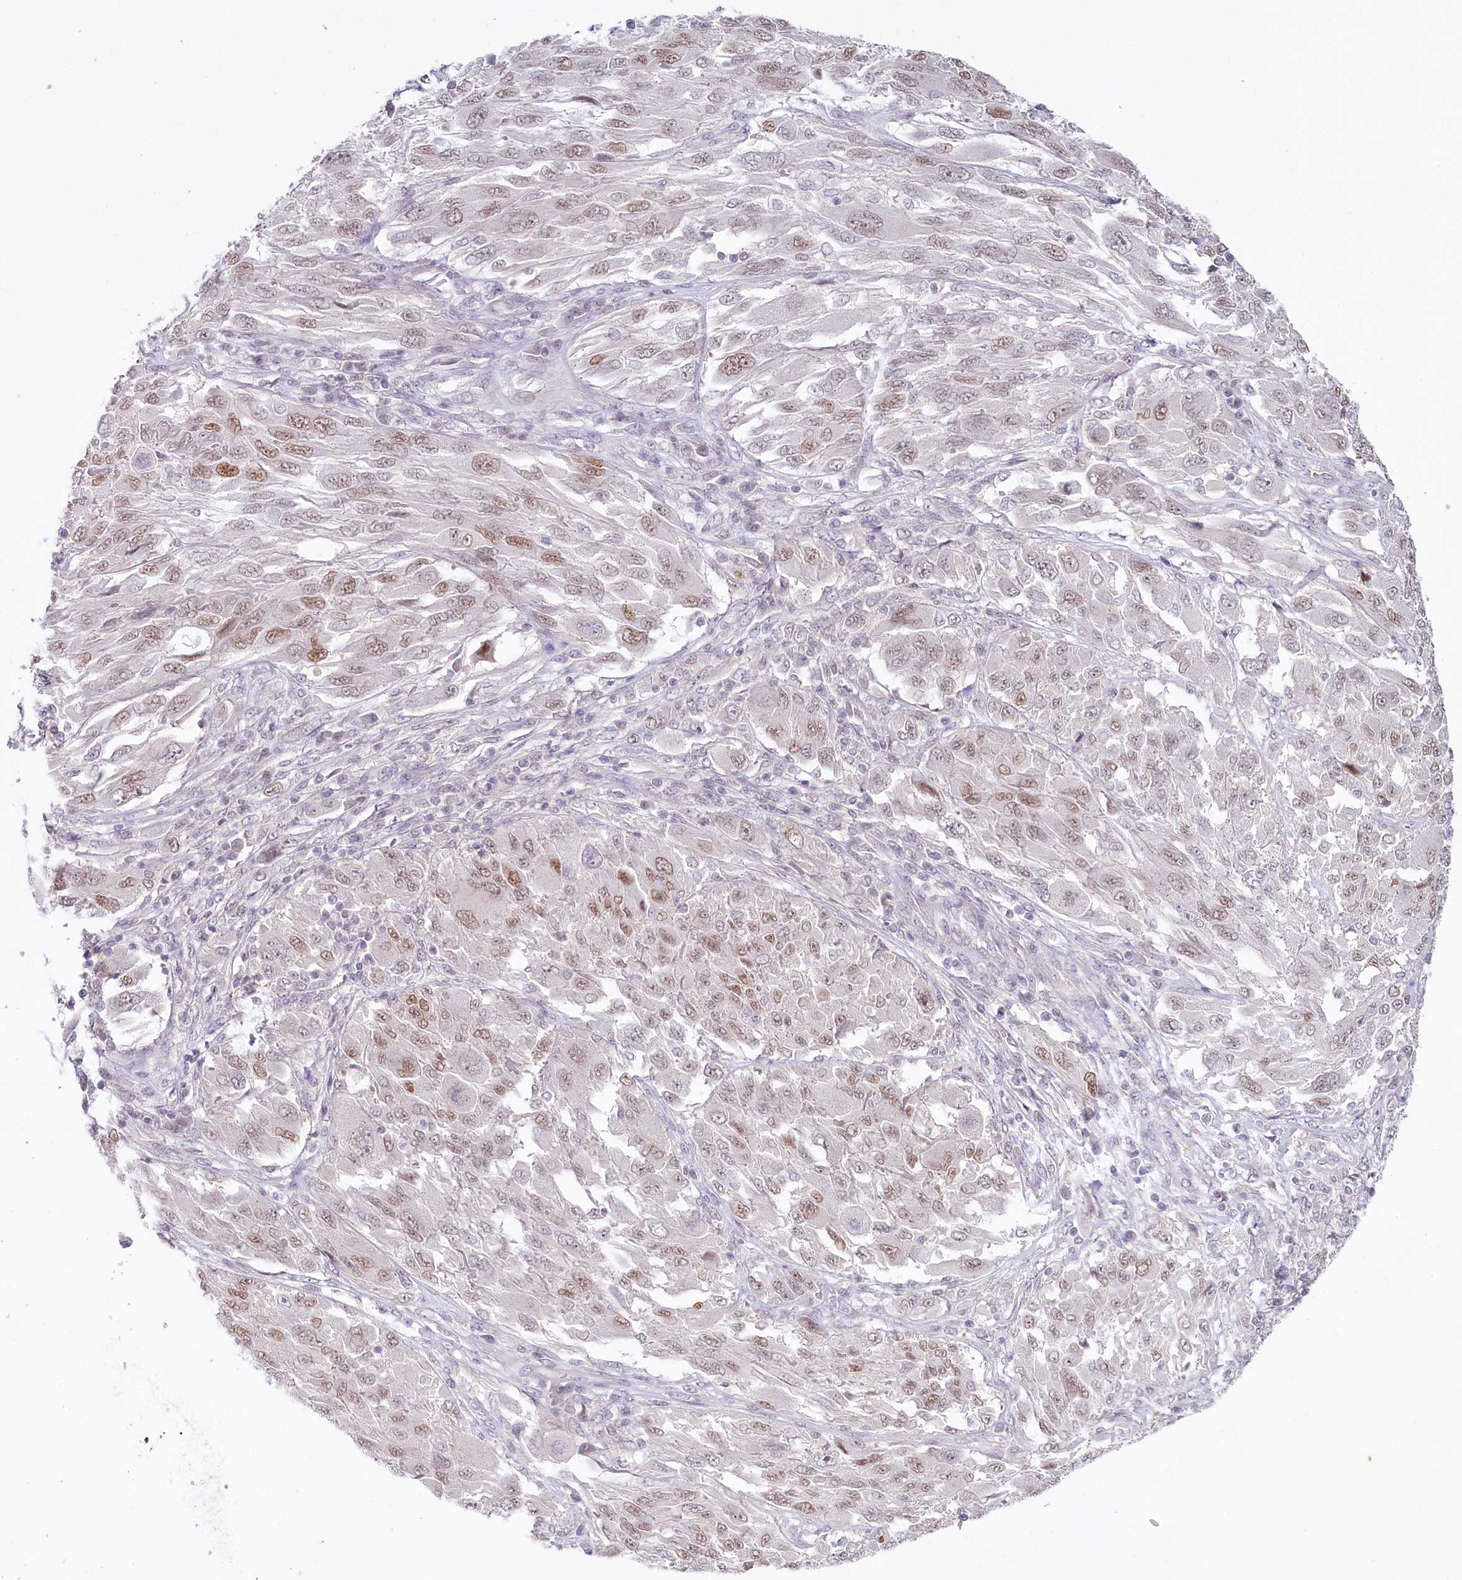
{"staining": {"intensity": "moderate", "quantity": "25%-75%", "location": "nuclear"}, "tissue": "melanoma", "cell_type": "Tumor cells", "image_type": "cancer", "snomed": [{"axis": "morphology", "description": "Malignant melanoma, NOS"}, {"axis": "topography", "description": "Skin"}], "caption": "Malignant melanoma stained with IHC displays moderate nuclear expression in about 25%-75% of tumor cells.", "gene": "AMTN", "patient": {"sex": "female", "age": 91}}